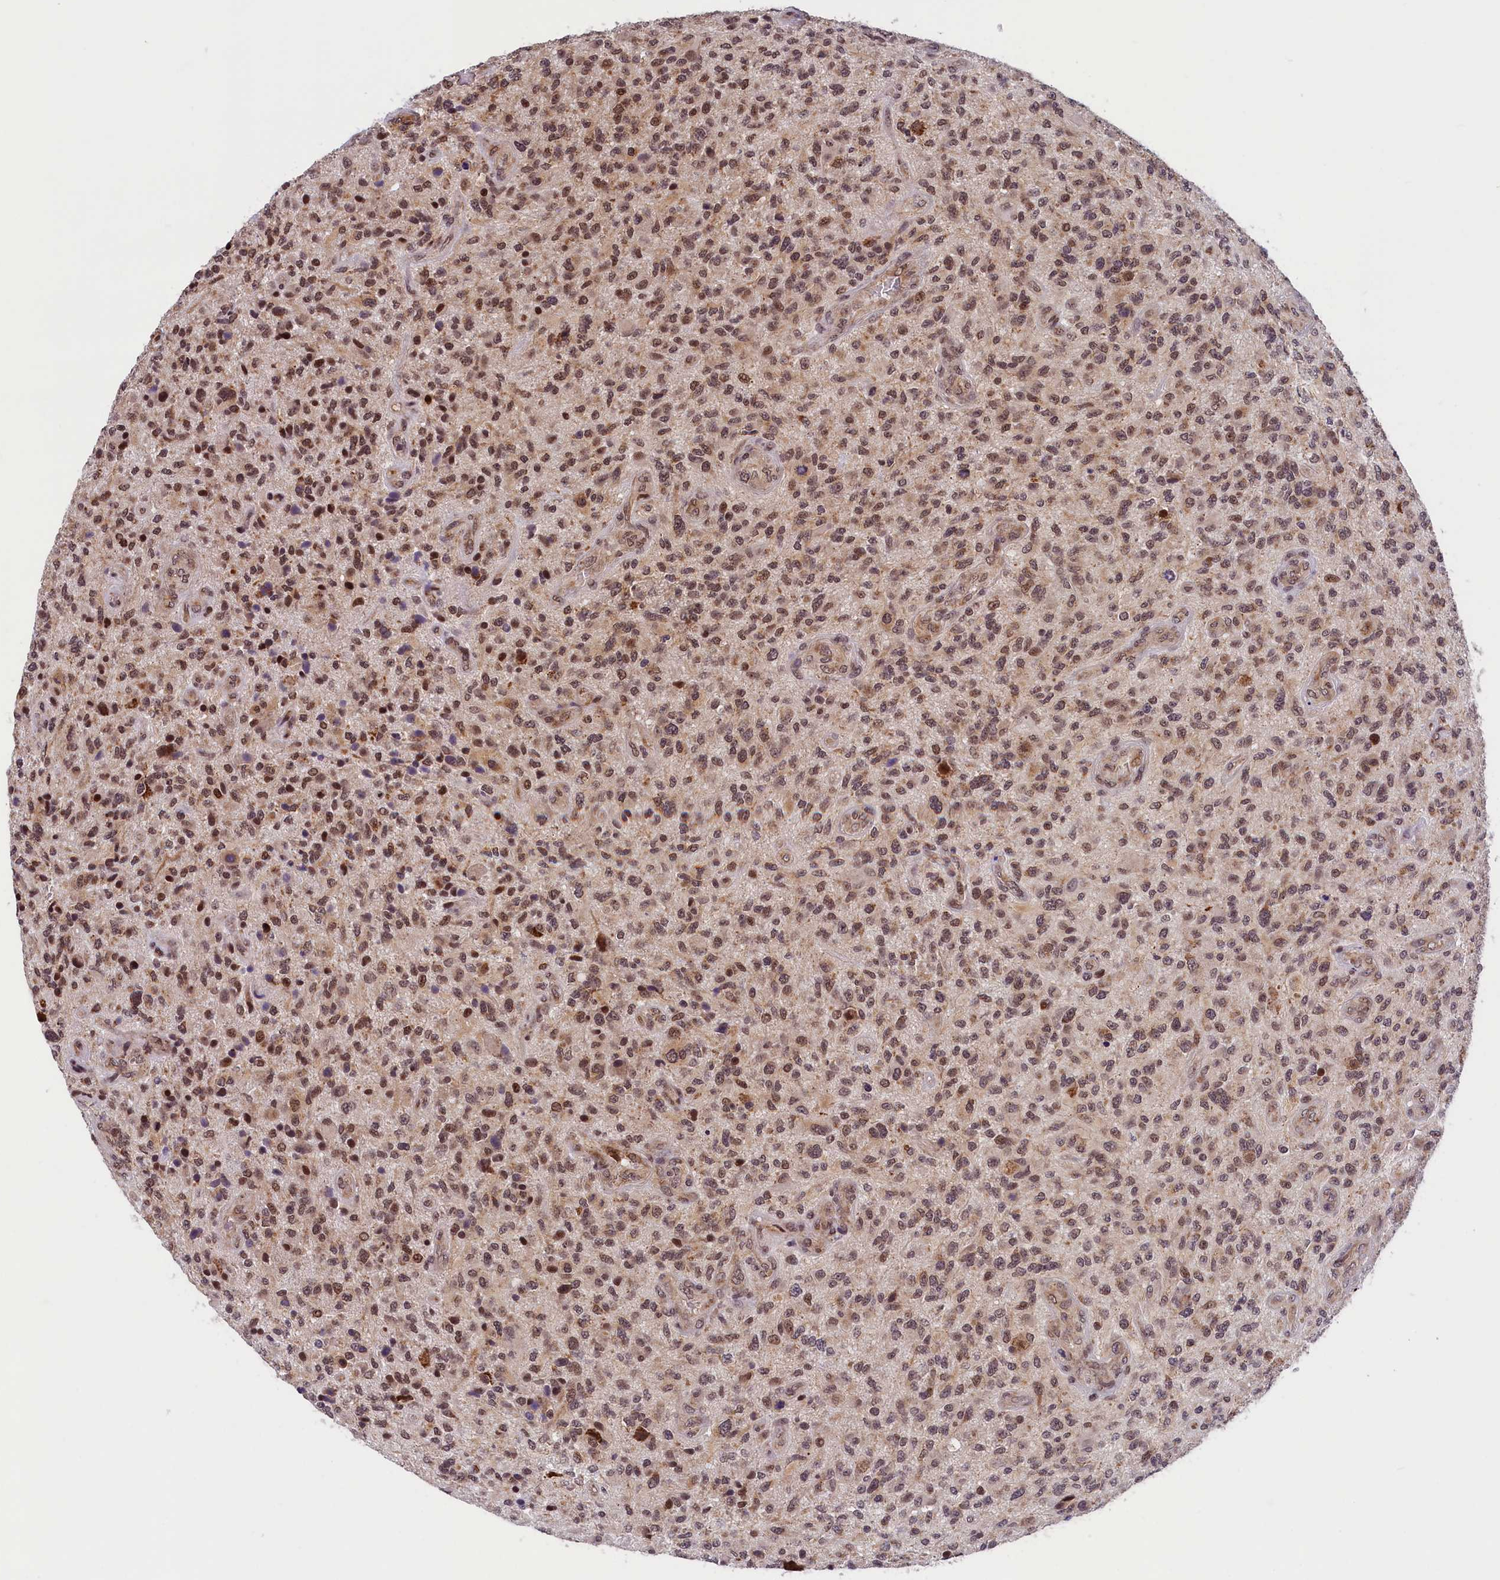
{"staining": {"intensity": "strong", "quantity": ">75%", "location": "nuclear"}, "tissue": "glioma", "cell_type": "Tumor cells", "image_type": "cancer", "snomed": [{"axis": "morphology", "description": "Glioma, malignant, High grade"}, {"axis": "topography", "description": "Brain"}], "caption": "A histopathology image of human glioma stained for a protein exhibits strong nuclear brown staining in tumor cells.", "gene": "KCNK6", "patient": {"sex": "male", "age": 47}}